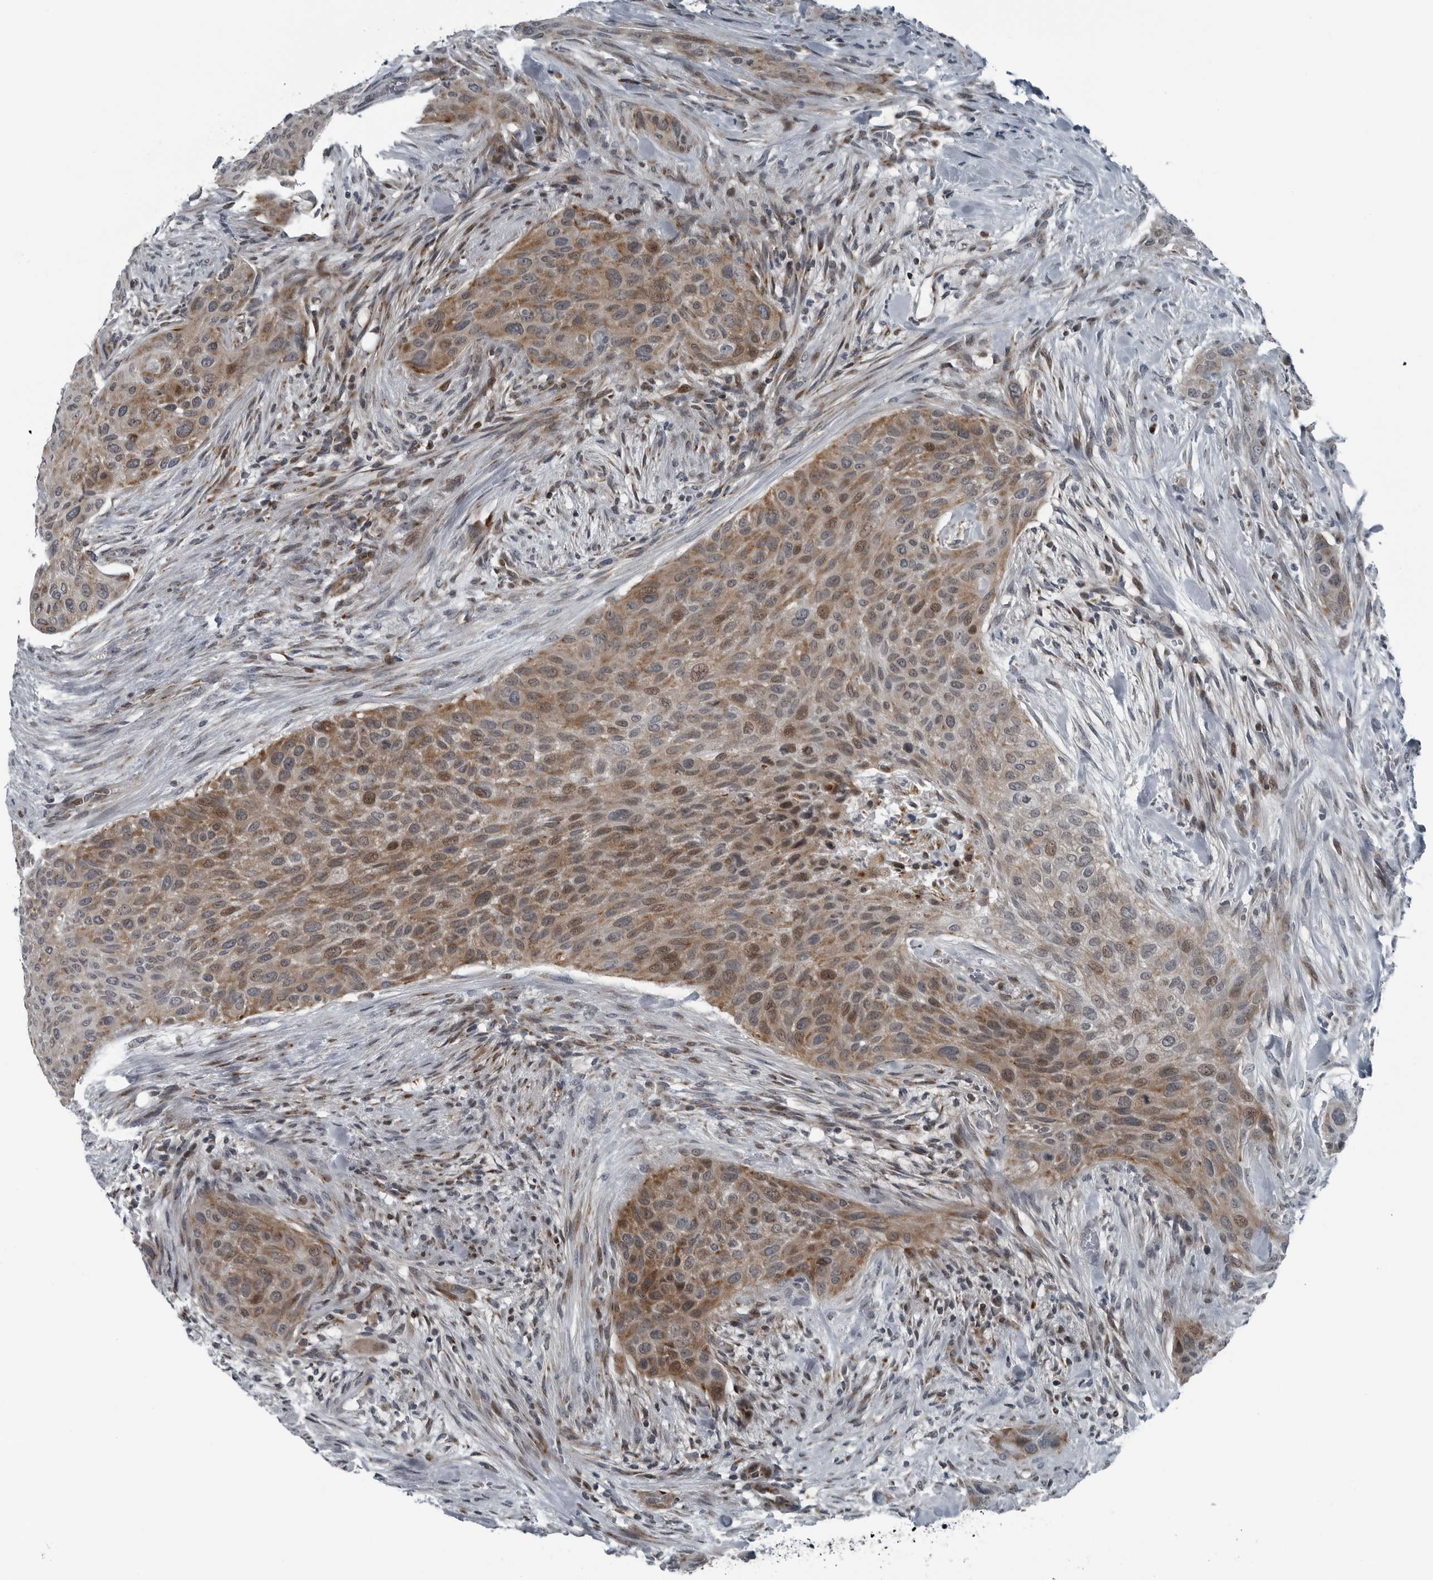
{"staining": {"intensity": "moderate", "quantity": ">75%", "location": "cytoplasmic/membranous"}, "tissue": "urothelial cancer", "cell_type": "Tumor cells", "image_type": "cancer", "snomed": [{"axis": "morphology", "description": "Urothelial carcinoma, High grade"}, {"axis": "topography", "description": "Urinary bladder"}], "caption": "Tumor cells reveal medium levels of moderate cytoplasmic/membranous positivity in approximately >75% of cells in human high-grade urothelial carcinoma. (DAB (3,3'-diaminobenzidine) IHC, brown staining for protein, blue staining for nuclei).", "gene": "GAK", "patient": {"sex": "male", "age": 35}}